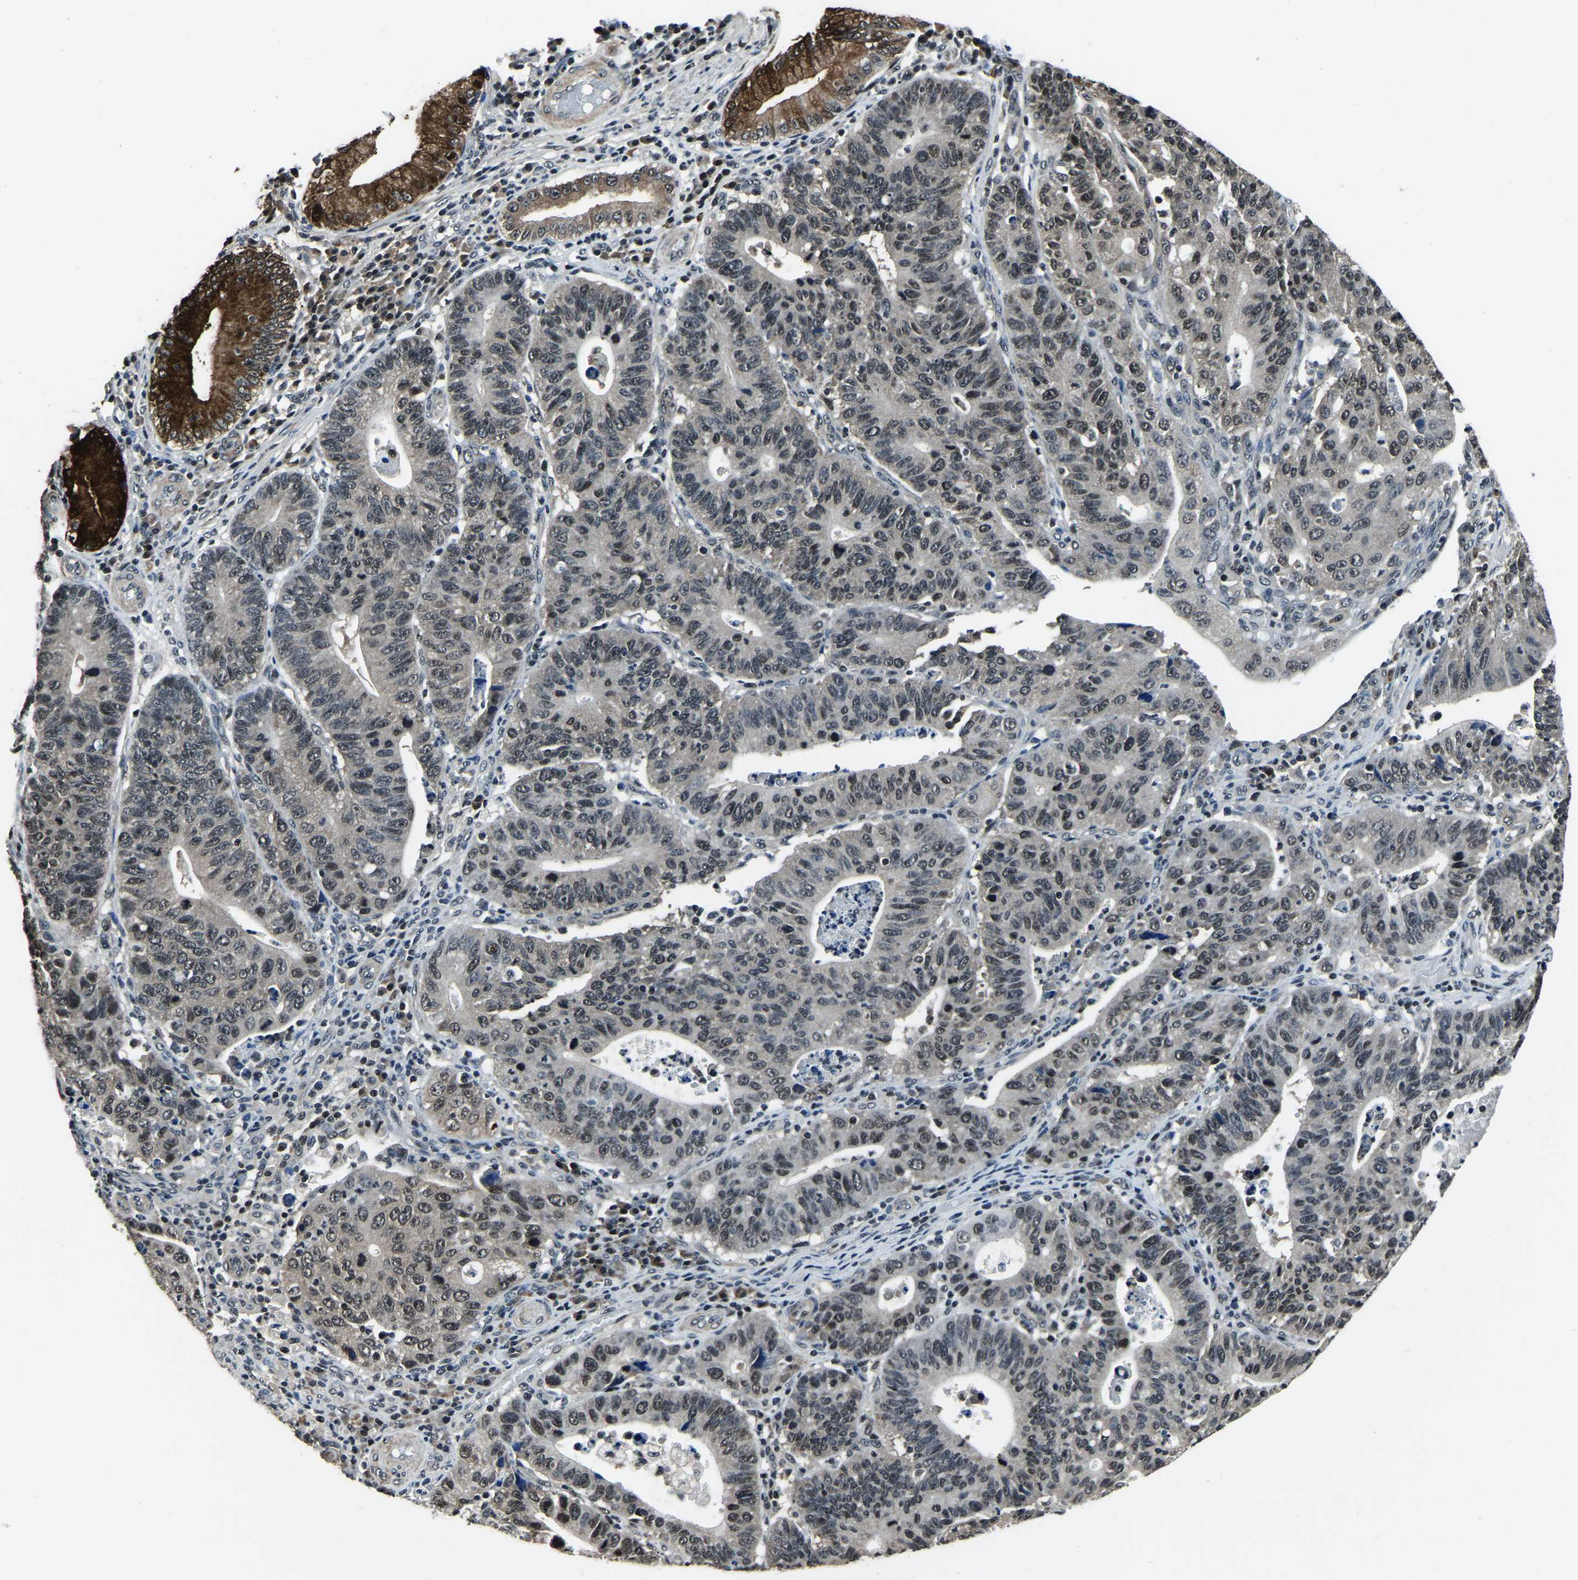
{"staining": {"intensity": "weak", "quantity": "<25%", "location": "nuclear"}, "tissue": "stomach cancer", "cell_type": "Tumor cells", "image_type": "cancer", "snomed": [{"axis": "morphology", "description": "Adenocarcinoma, NOS"}, {"axis": "topography", "description": "Stomach"}], "caption": "This is an immunohistochemistry (IHC) histopathology image of human adenocarcinoma (stomach). There is no expression in tumor cells.", "gene": "ANKIB1", "patient": {"sex": "male", "age": 59}}